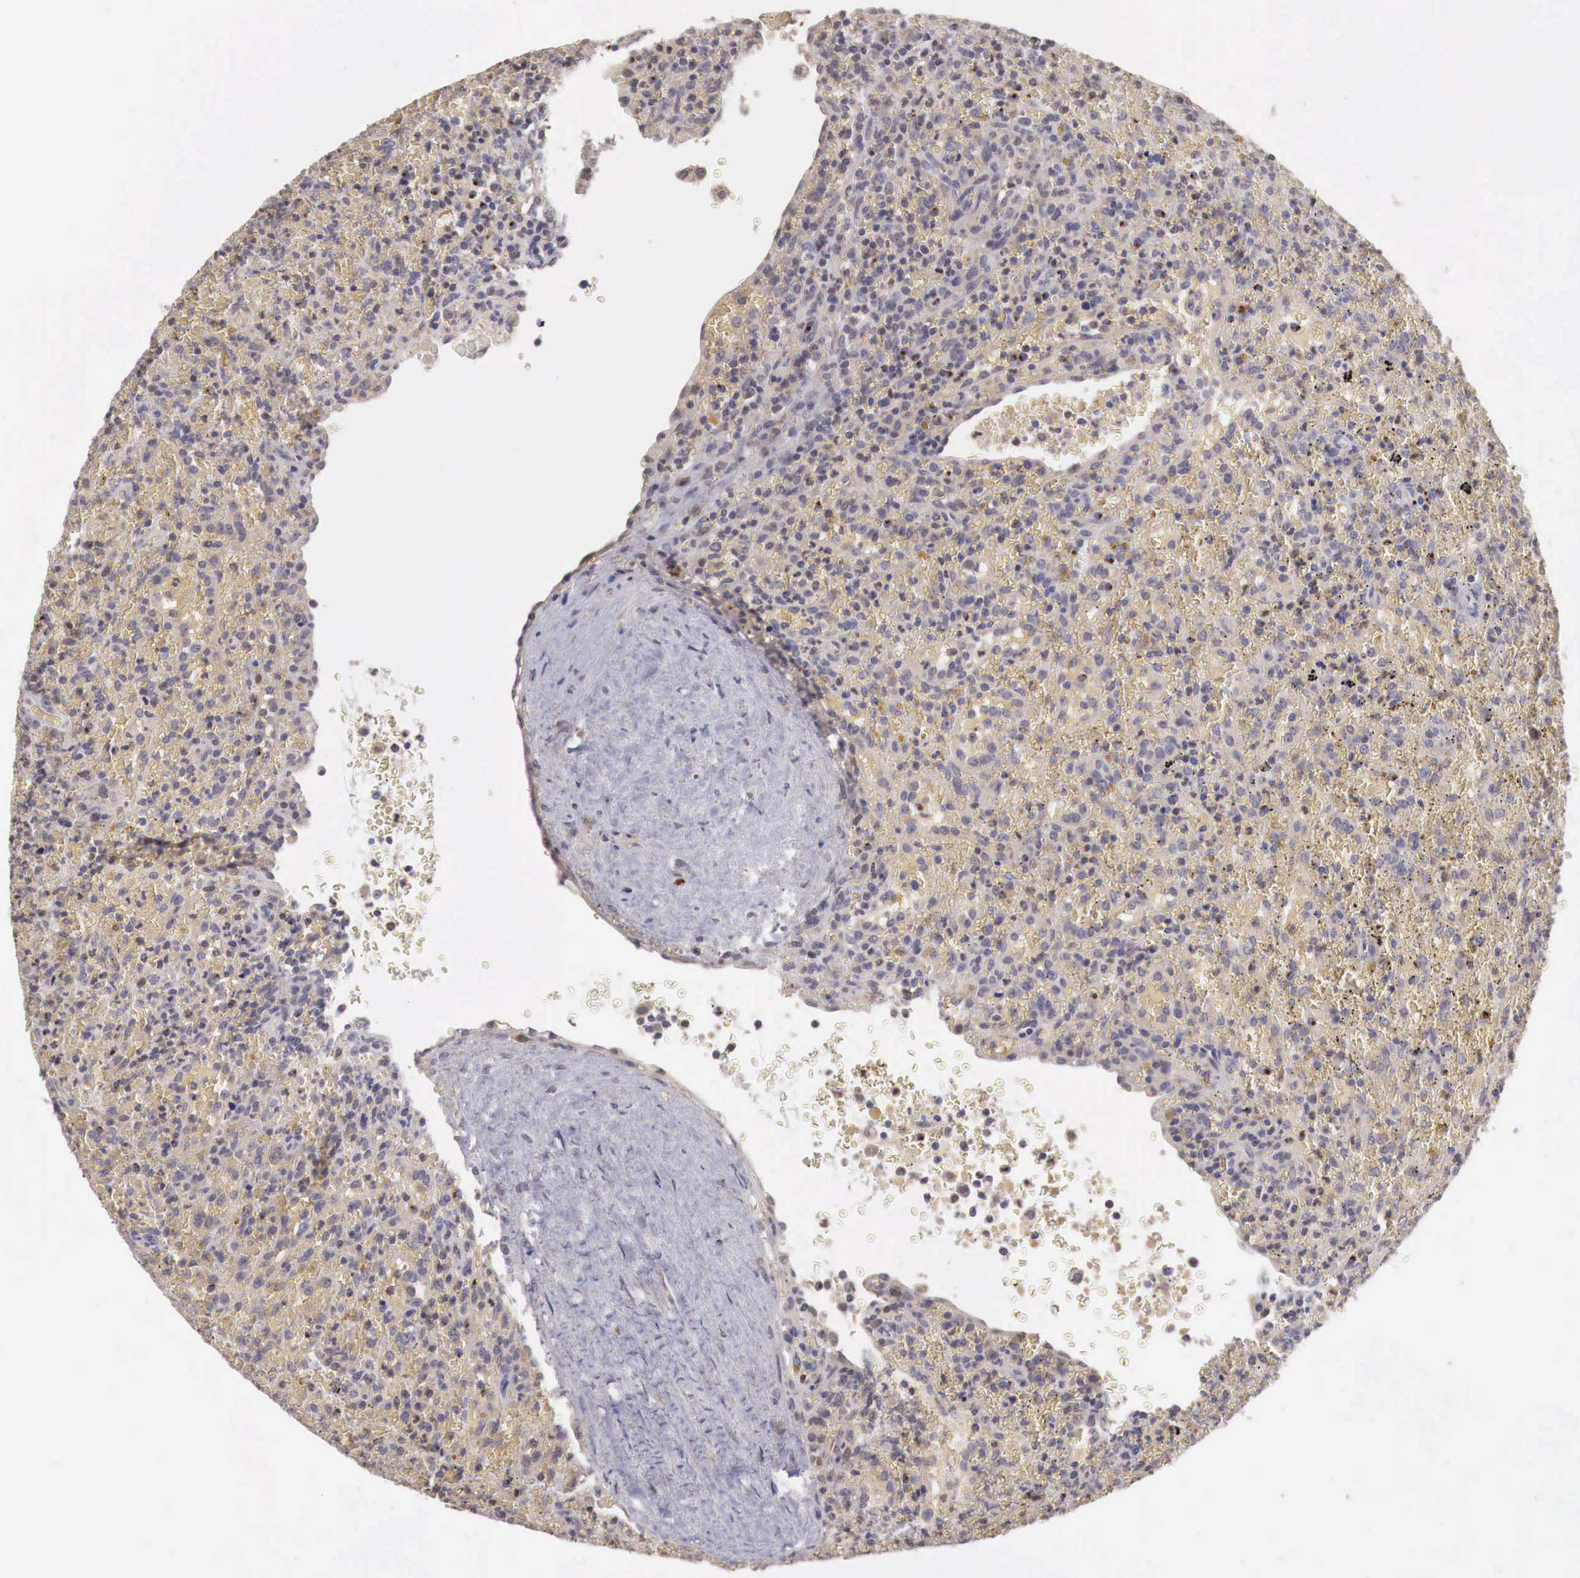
{"staining": {"intensity": "negative", "quantity": "none", "location": "none"}, "tissue": "lymphoma", "cell_type": "Tumor cells", "image_type": "cancer", "snomed": [{"axis": "morphology", "description": "Malignant lymphoma, non-Hodgkin's type, High grade"}, {"axis": "topography", "description": "Spleen"}, {"axis": "topography", "description": "Lymph node"}], "caption": "IHC photomicrograph of neoplastic tissue: high-grade malignant lymphoma, non-Hodgkin's type stained with DAB (3,3'-diaminobenzidine) shows no significant protein positivity in tumor cells. The staining is performed using DAB (3,3'-diaminobenzidine) brown chromogen with nuclei counter-stained in using hematoxylin.", "gene": "TBC1D9", "patient": {"sex": "female", "age": 70}}